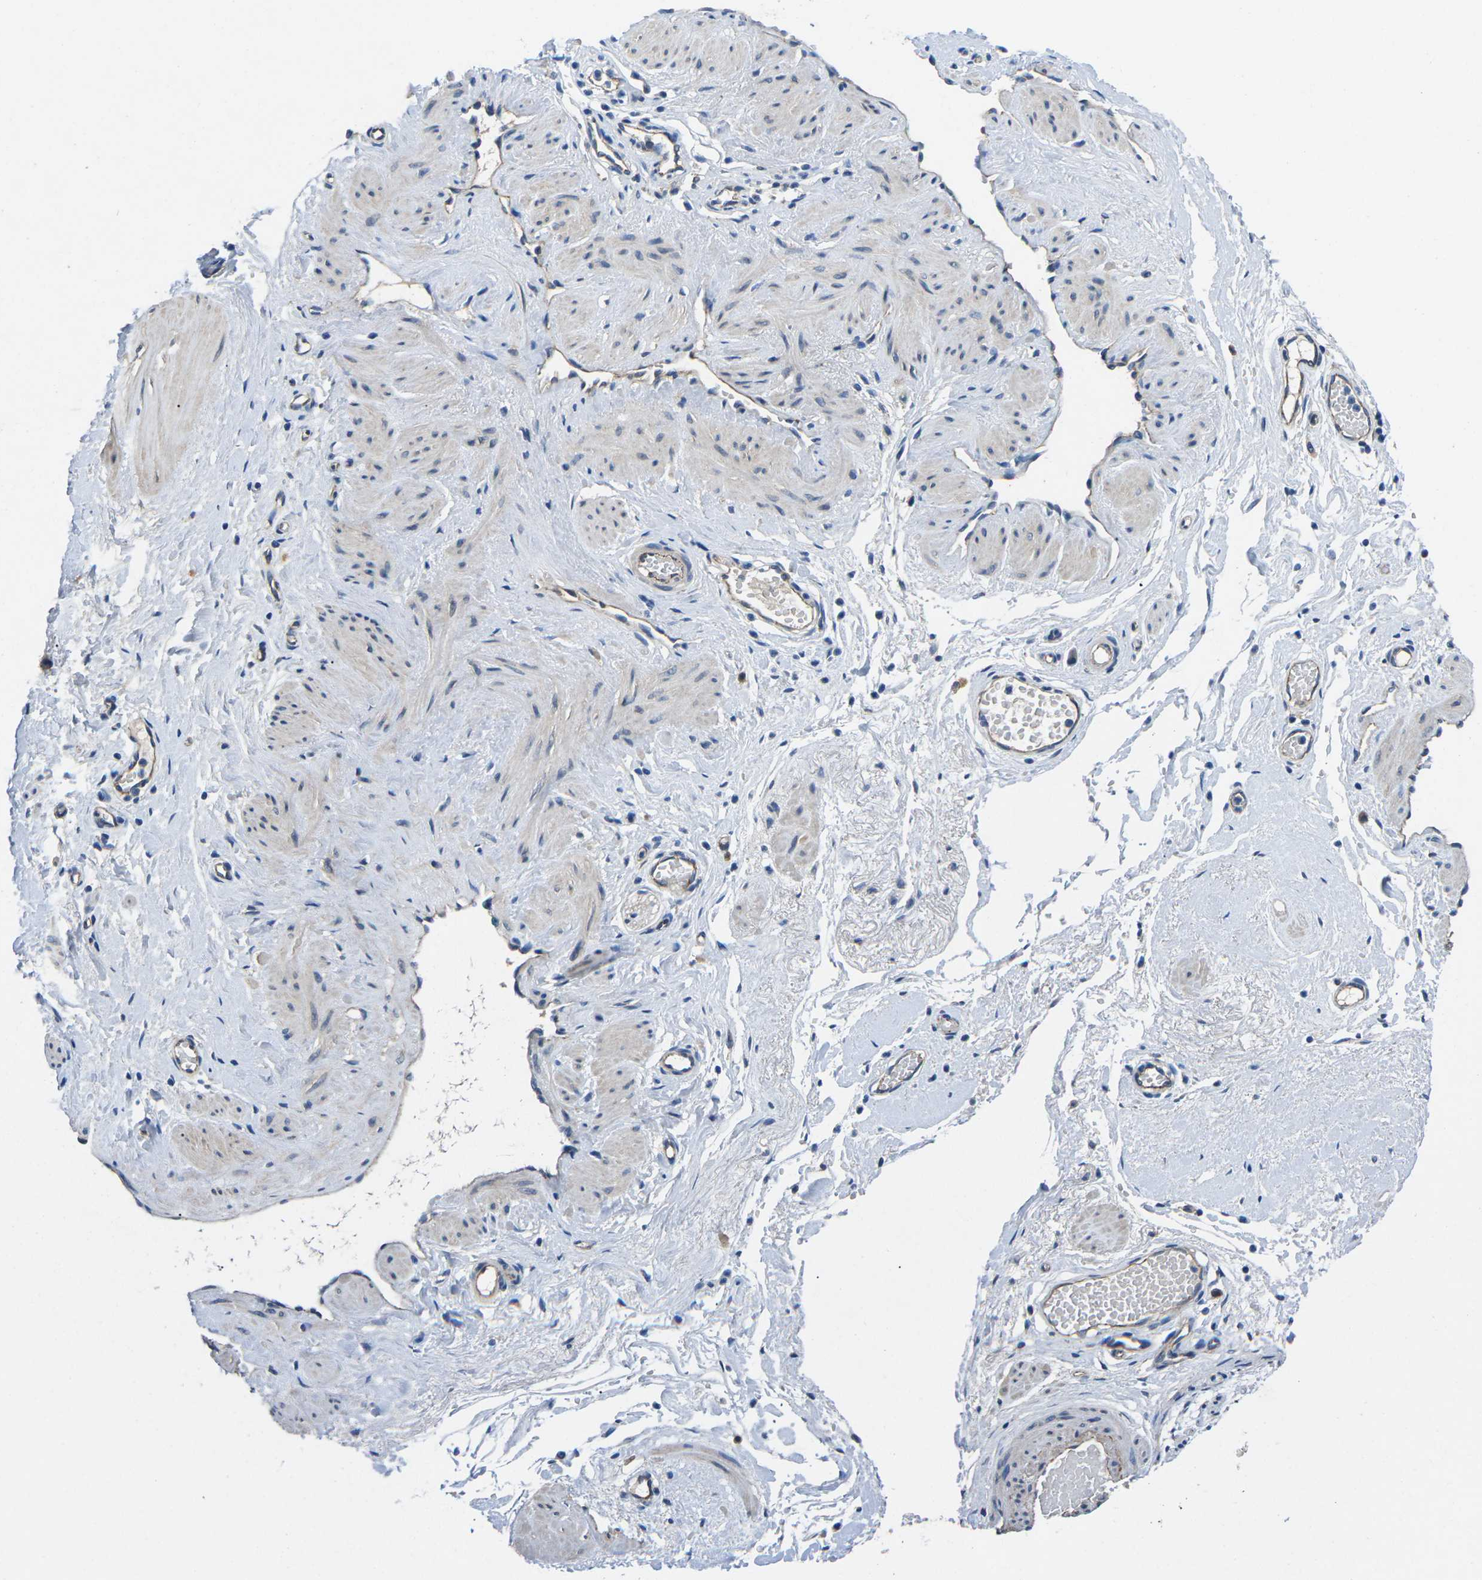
{"staining": {"intensity": "negative", "quantity": "none", "location": "none"}, "tissue": "adipose tissue", "cell_type": "Adipocytes", "image_type": "normal", "snomed": [{"axis": "morphology", "description": "Normal tissue, NOS"}, {"axis": "topography", "description": "Soft tissue"}, {"axis": "topography", "description": "Vascular tissue"}], "caption": "DAB immunohistochemical staining of unremarkable adipose tissue displays no significant expression in adipocytes.", "gene": "CTNND1", "patient": {"sex": "female", "age": 35}}